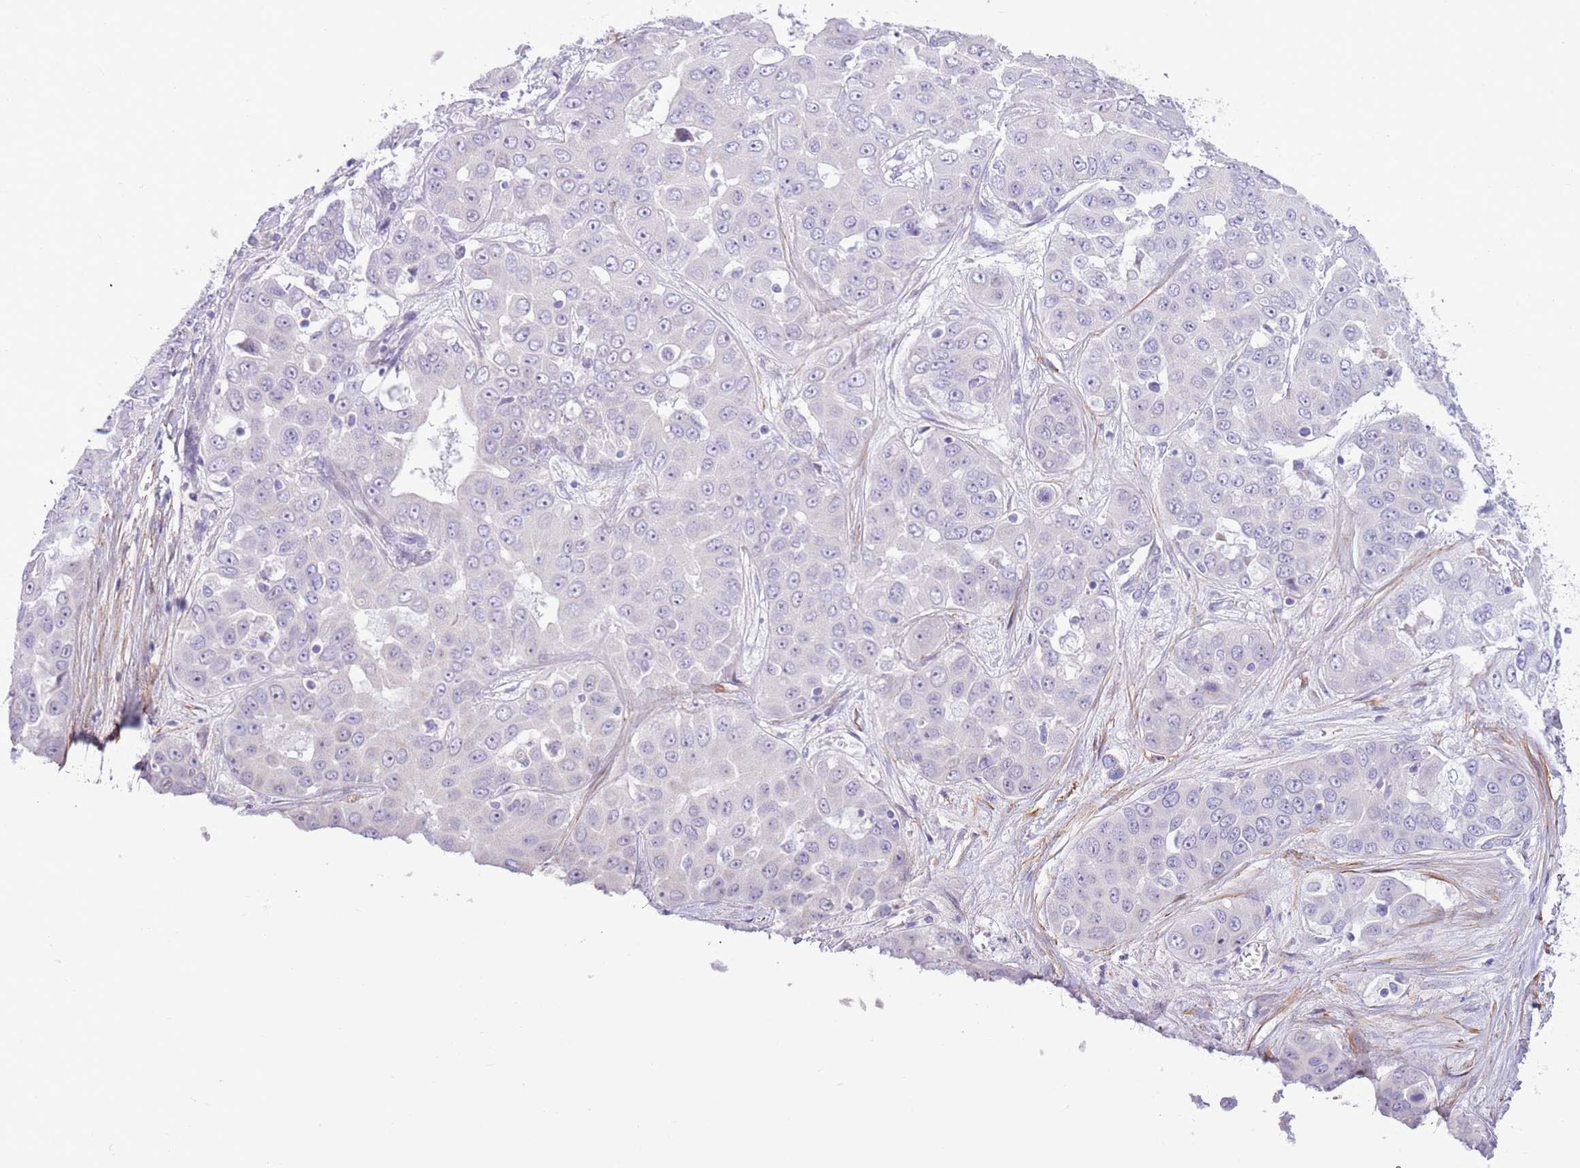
{"staining": {"intensity": "negative", "quantity": "none", "location": "none"}, "tissue": "liver cancer", "cell_type": "Tumor cells", "image_type": "cancer", "snomed": [{"axis": "morphology", "description": "Cholangiocarcinoma"}, {"axis": "topography", "description": "Liver"}], "caption": "High magnification brightfield microscopy of liver cholangiocarcinoma stained with DAB (3,3'-diaminobenzidine) (brown) and counterstained with hematoxylin (blue): tumor cells show no significant positivity.", "gene": "ZC4H2", "patient": {"sex": "female", "age": 52}}